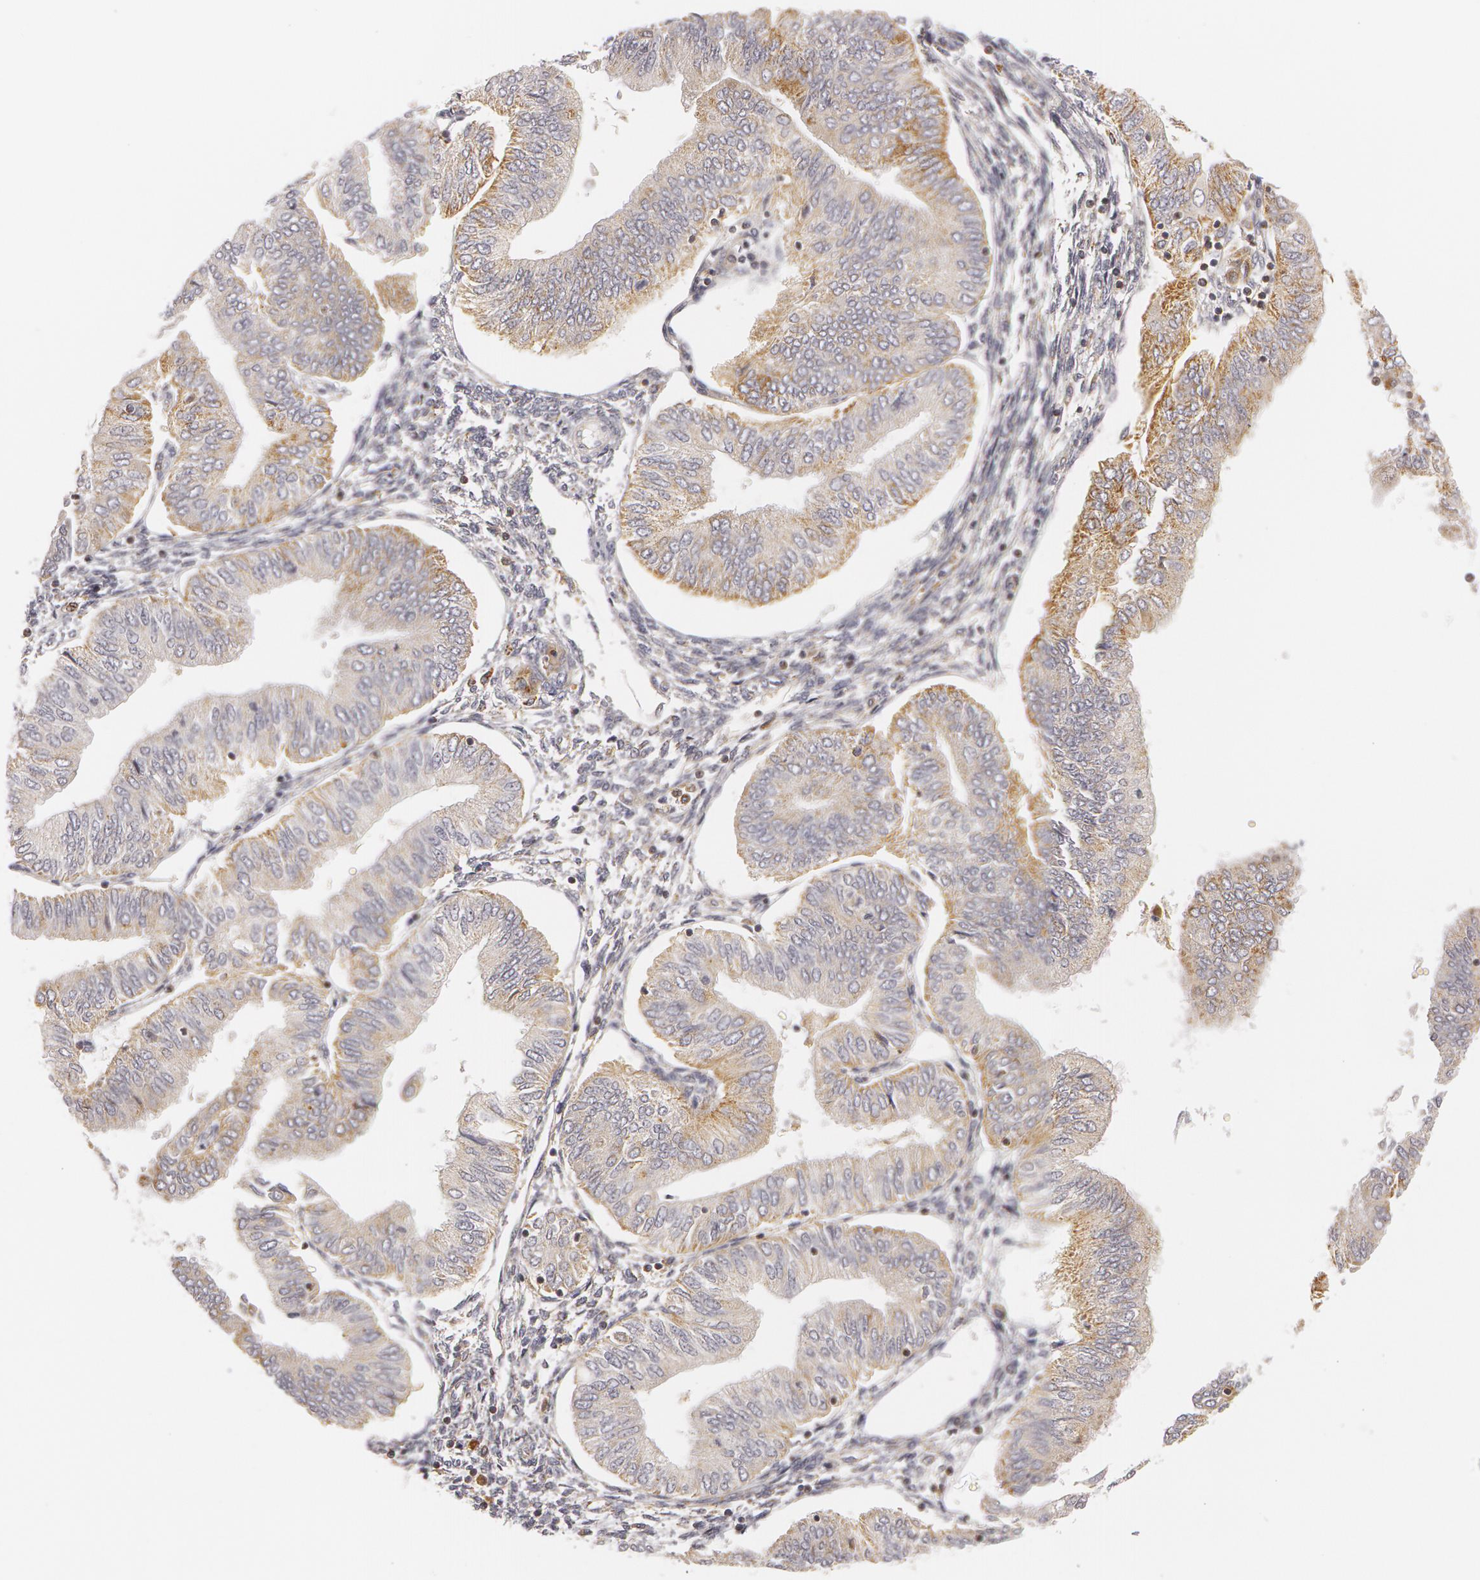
{"staining": {"intensity": "weak", "quantity": ">75%", "location": "cytoplasmic/membranous"}, "tissue": "endometrial cancer", "cell_type": "Tumor cells", "image_type": "cancer", "snomed": [{"axis": "morphology", "description": "Adenocarcinoma, NOS"}, {"axis": "topography", "description": "Endometrium"}], "caption": "Endometrial cancer (adenocarcinoma) was stained to show a protein in brown. There is low levels of weak cytoplasmic/membranous expression in approximately >75% of tumor cells.", "gene": "C7", "patient": {"sex": "female", "age": 51}}